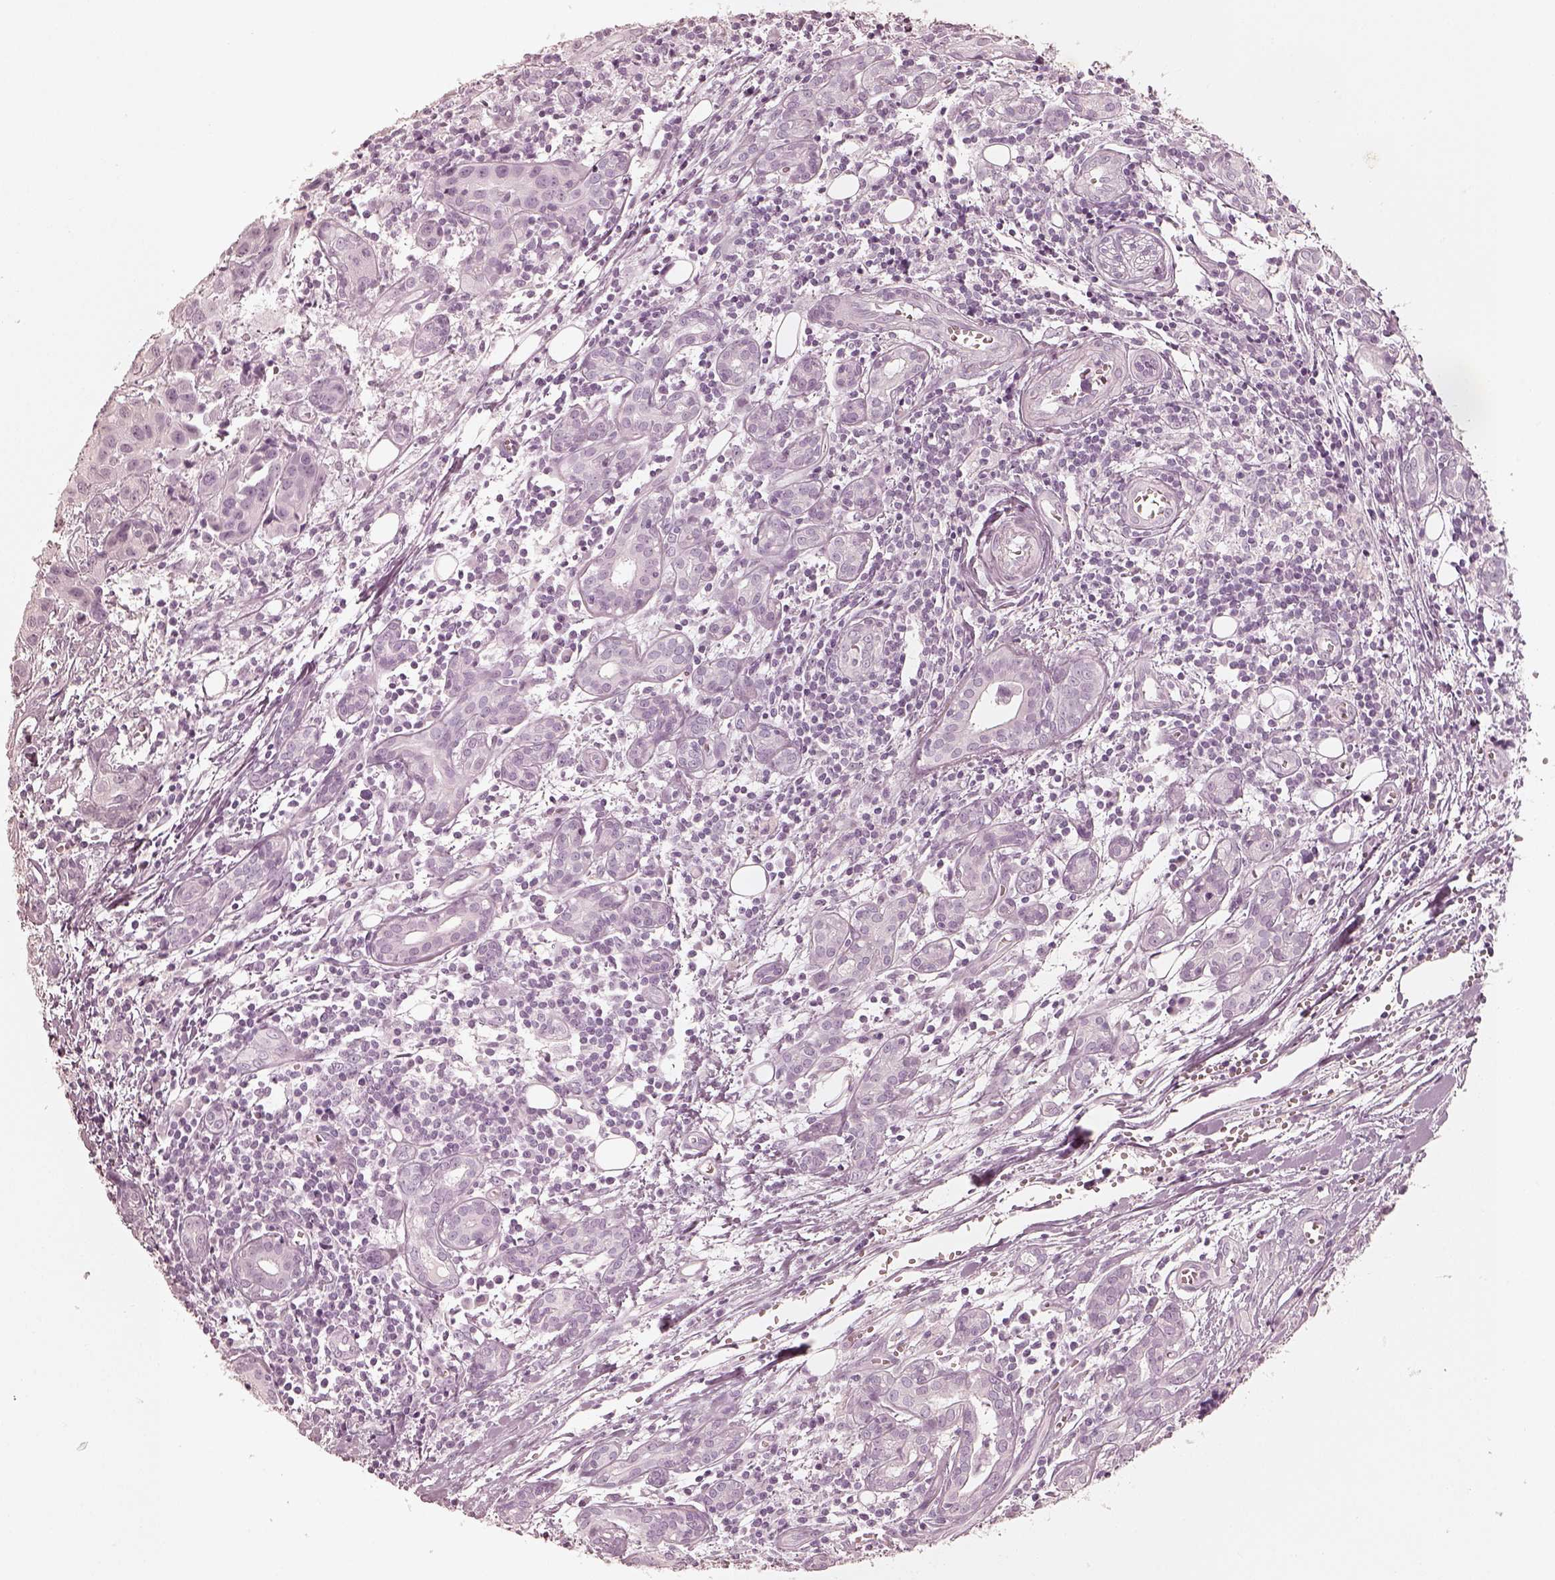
{"staining": {"intensity": "negative", "quantity": "none", "location": "none"}, "tissue": "head and neck cancer", "cell_type": "Tumor cells", "image_type": "cancer", "snomed": [{"axis": "morphology", "description": "Adenocarcinoma, NOS"}, {"axis": "topography", "description": "Head-Neck"}], "caption": "The micrograph reveals no significant positivity in tumor cells of head and neck adenocarcinoma. (DAB immunohistochemistry visualized using brightfield microscopy, high magnification).", "gene": "KRT72", "patient": {"sex": "male", "age": 76}}